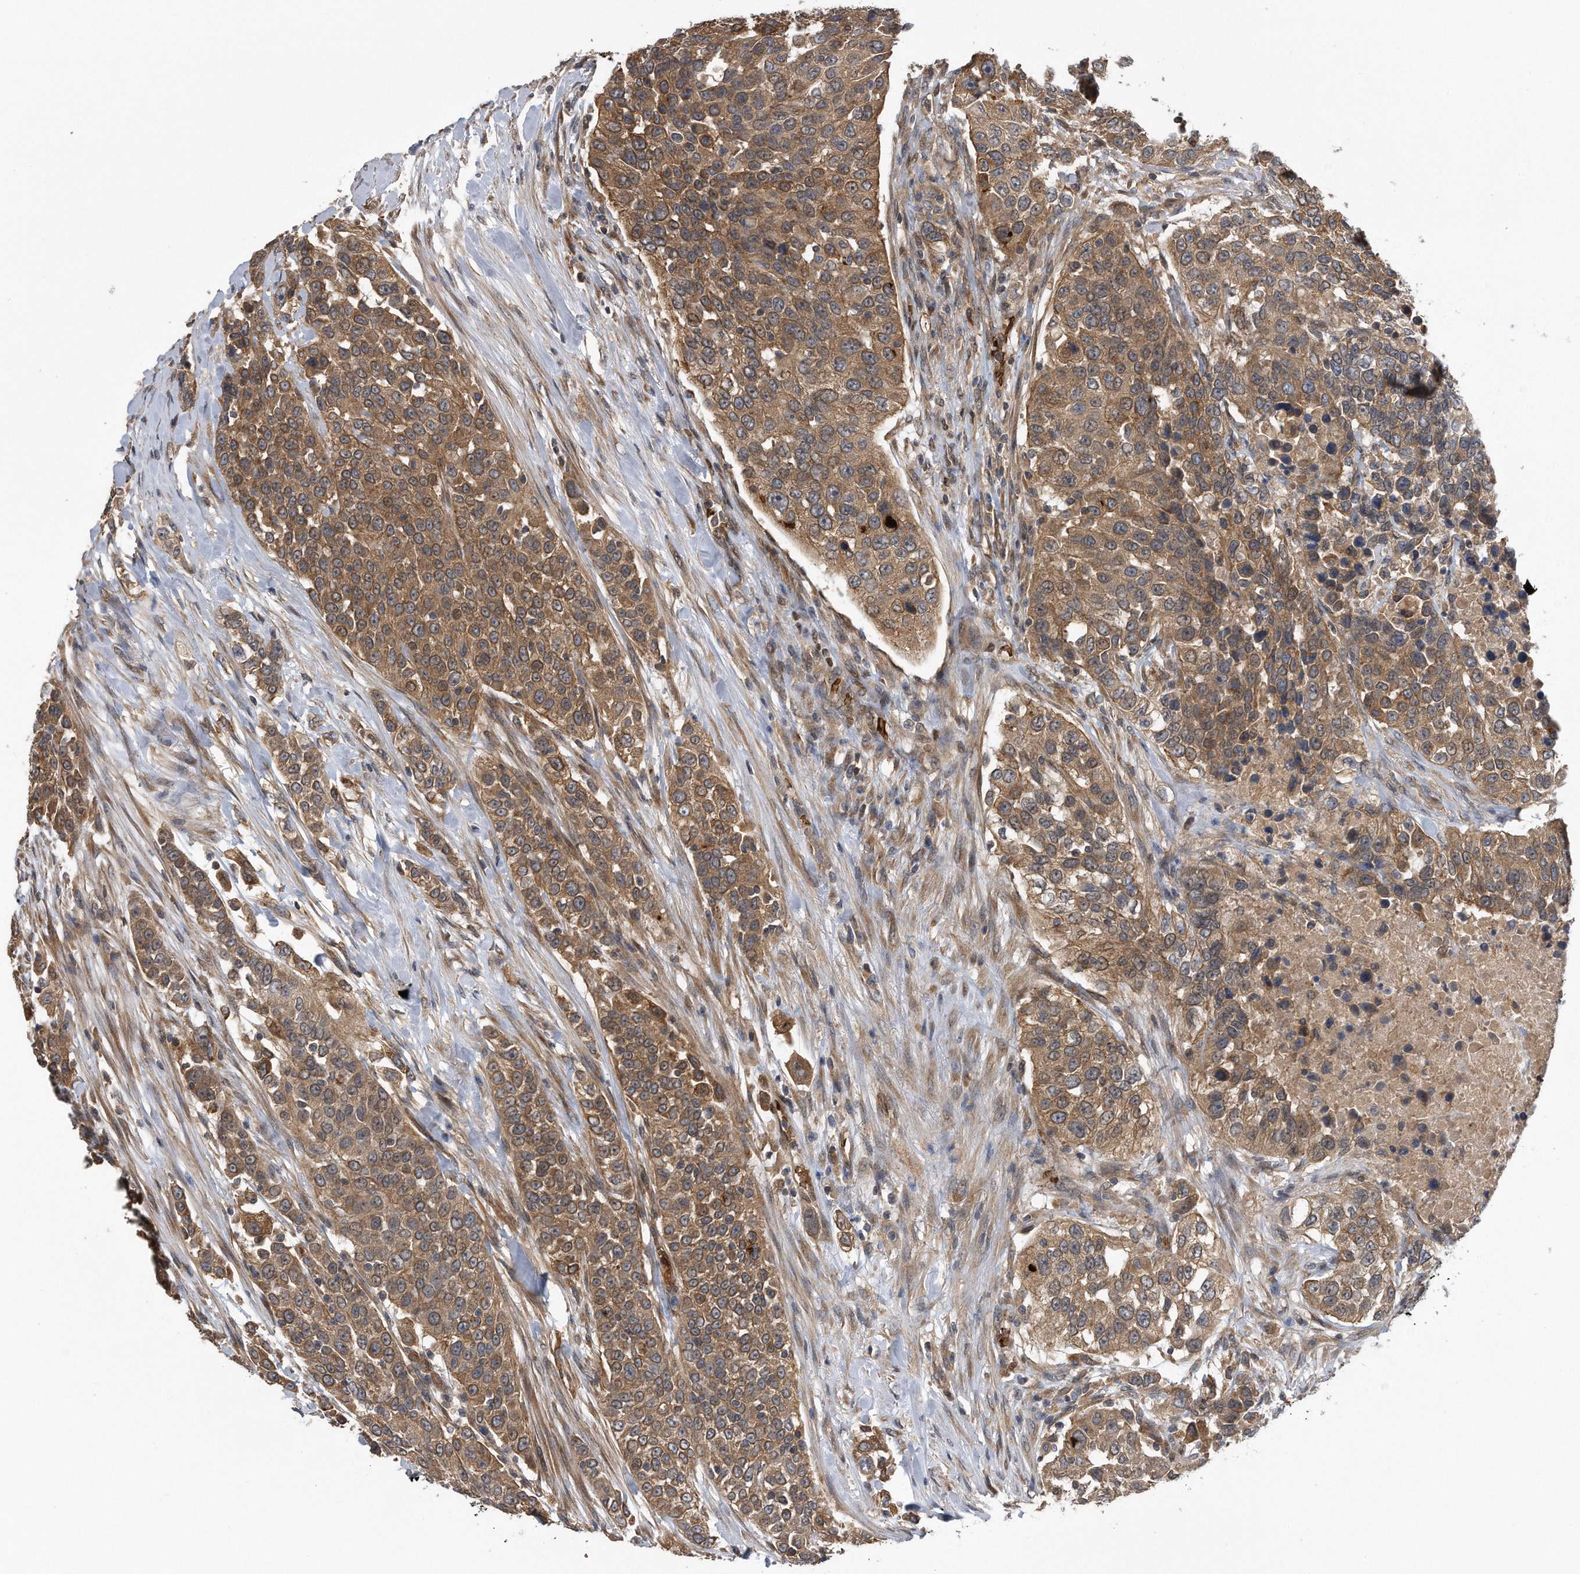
{"staining": {"intensity": "moderate", "quantity": ">75%", "location": "cytoplasmic/membranous"}, "tissue": "urothelial cancer", "cell_type": "Tumor cells", "image_type": "cancer", "snomed": [{"axis": "morphology", "description": "Urothelial carcinoma, High grade"}, {"axis": "topography", "description": "Urinary bladder"}], "caption": "Urothelial carcinoma (high-grade) stained for a protein exhibits moderate cytoplasmic/membranous positivity in tumor cells.", "gene": "ZNF79", "patient": {"sex": "female", "age": 80}}